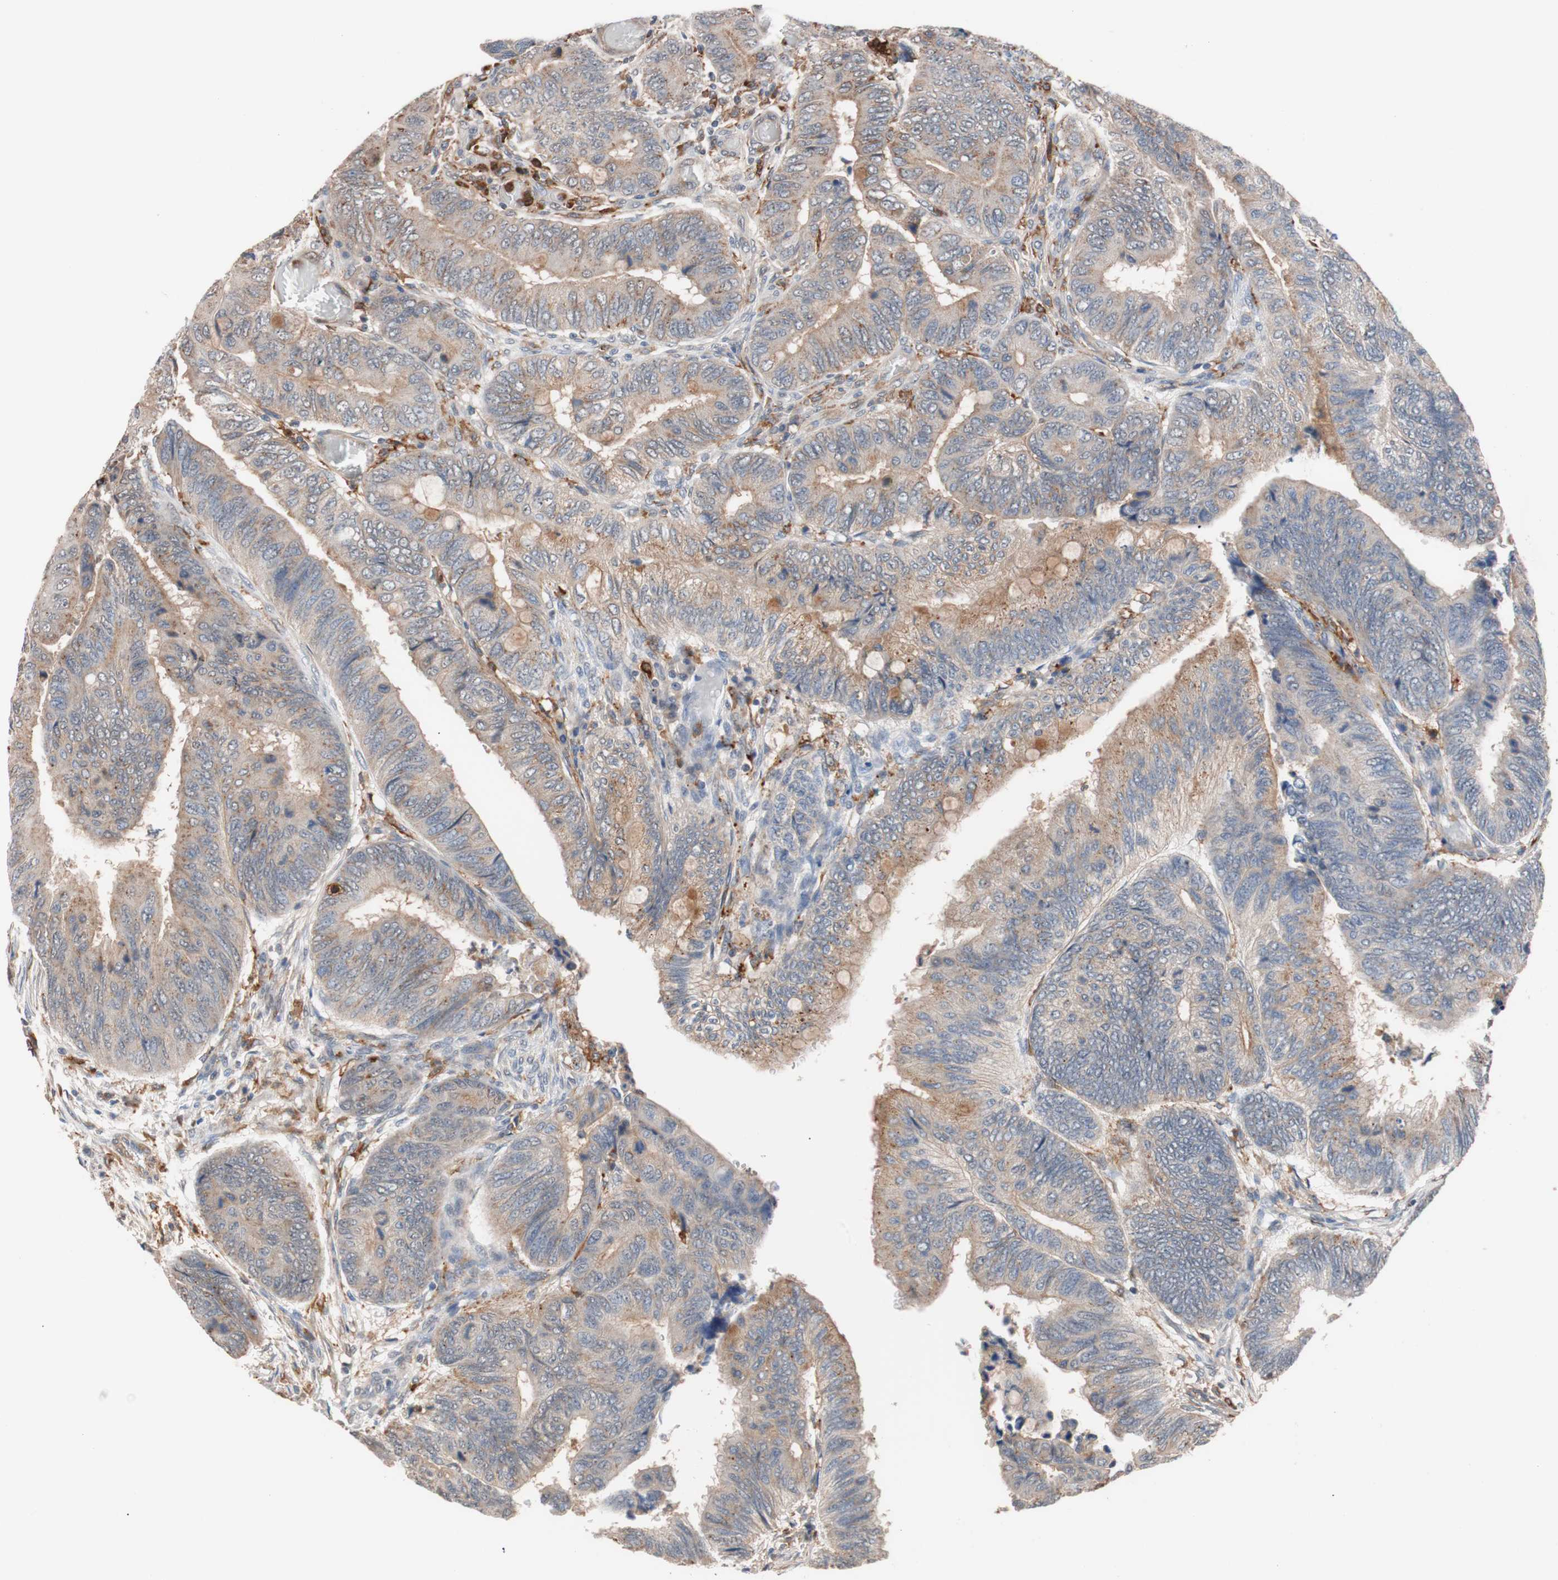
{"staining": {"intensity": "weak", "quantity": "25%-75%", "location": "cytoplasmic/membranous"}, "tissue": "colorectal cancer", "cell_type": "Tumor cells", "image_type": "cancer", "snomed": [{"axis": "morphology", "description": "Normal tissue, NOS"}, {"axis": "morphology", "description": "Adenocarcinoma, NOS"}, {"axis": "topography", "description": "Rectum"}, {"axis": "topography", "description": "Peripheral nerve tissue"}], "caption": "Weak cytoplasmic/membranous protein staining is seen in approximately 25%-75% of tumor cells in colorectal cancer.", "gene": "LITAF", "patient": {"sex": "male", "age": 92}}